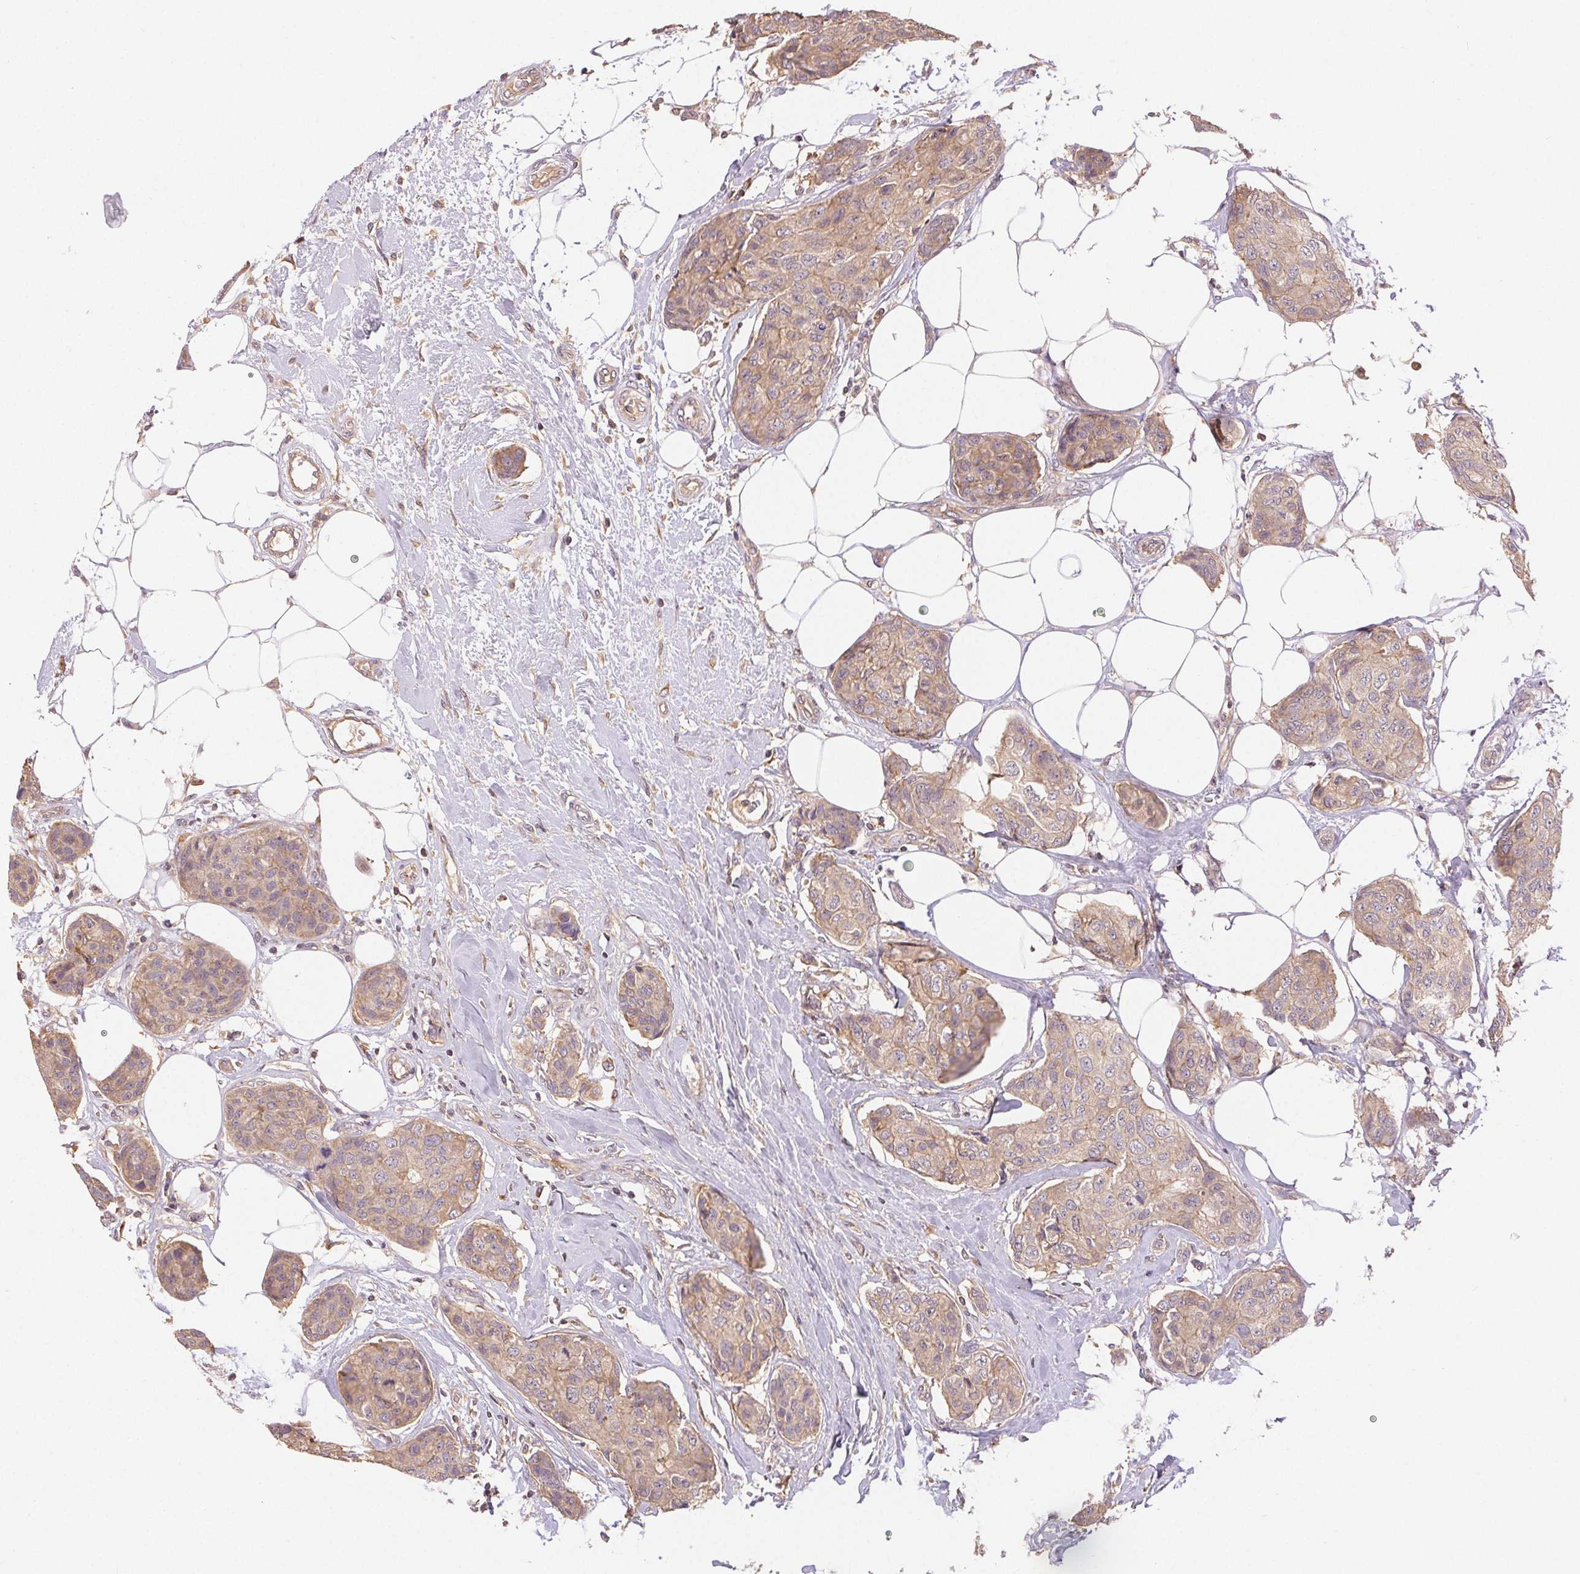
{"staining": {"intensity": "weak", "quantity": ">75%", "location": "cytoplasmic/membranous"}, "tissue": "breast cancer", "cell_type": "Tumor cells", "image_type": "cancer", "snomed": [{"axis": "morphology", "description": "Duct carcinoma"}, {"axis": "topography", "description": "Breast"}], "caption": "The photomicrograph demonstrates staining of breast cancer, revealing weak cytoplasmic/membranous protein positivity (brown color) within tumor cells. Immunohistochemistry (ihc) stains the protein in brown and the nuclei are stained blue.", "gene": "MAPKAPK2", "patient": {"sex": "female", "age": 80}}